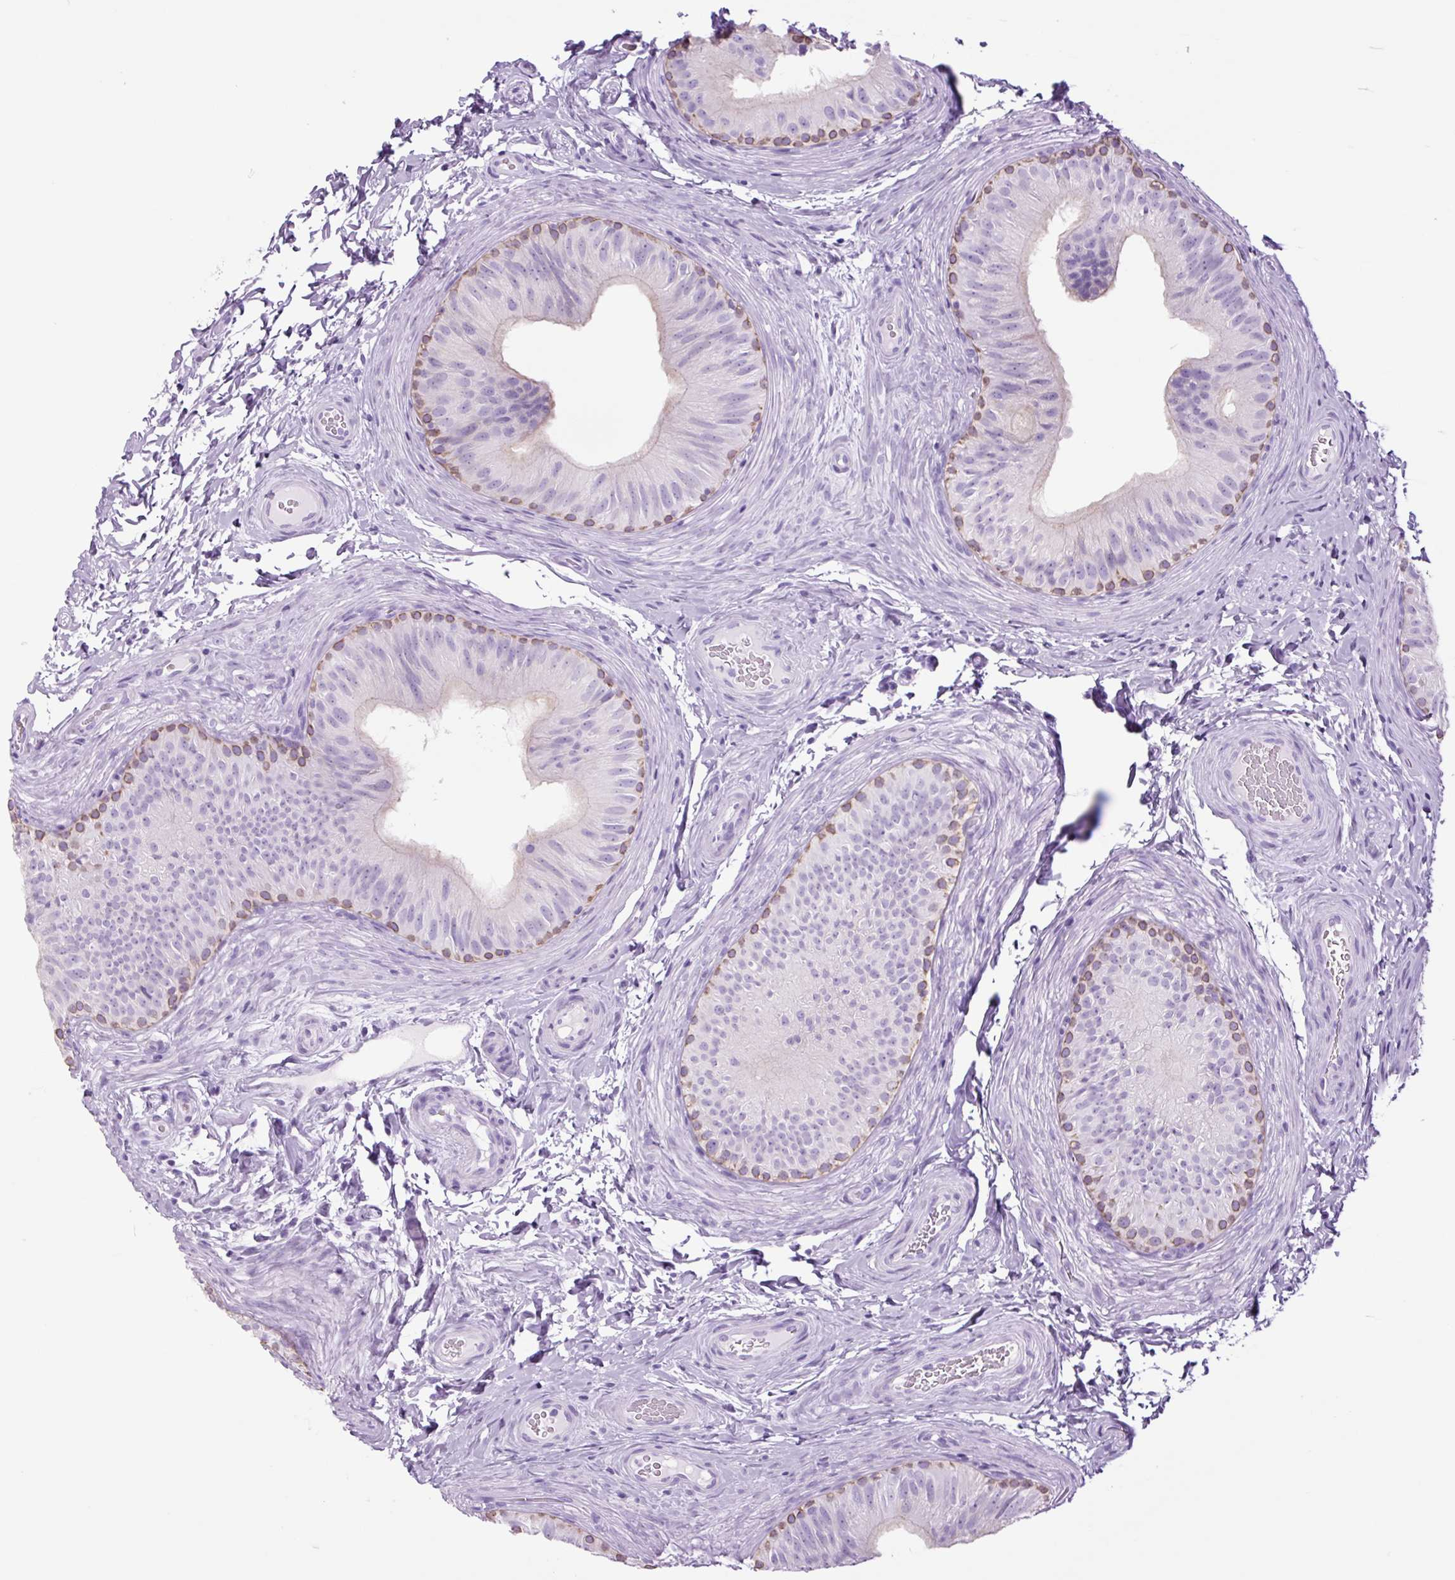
{"staining": {"intensity": "weak", "quantity": "<25%", "location": "cytoplasmic/membranous"}, "tissue": "epididymis", "cell_type": "Glandular cells", "image_type": "normal", "snomed": [{"axis": "morphology", "description": "Normal tissue, NOS"}, {"axis": "topography", "description": "Epididymis"}], "caption": "DAB immunohistochemical staining of benign human epididymis displays no significant staining in glandular cells.", "gene": "TFF2", "patient": {"sex": "male", "age": 24}}